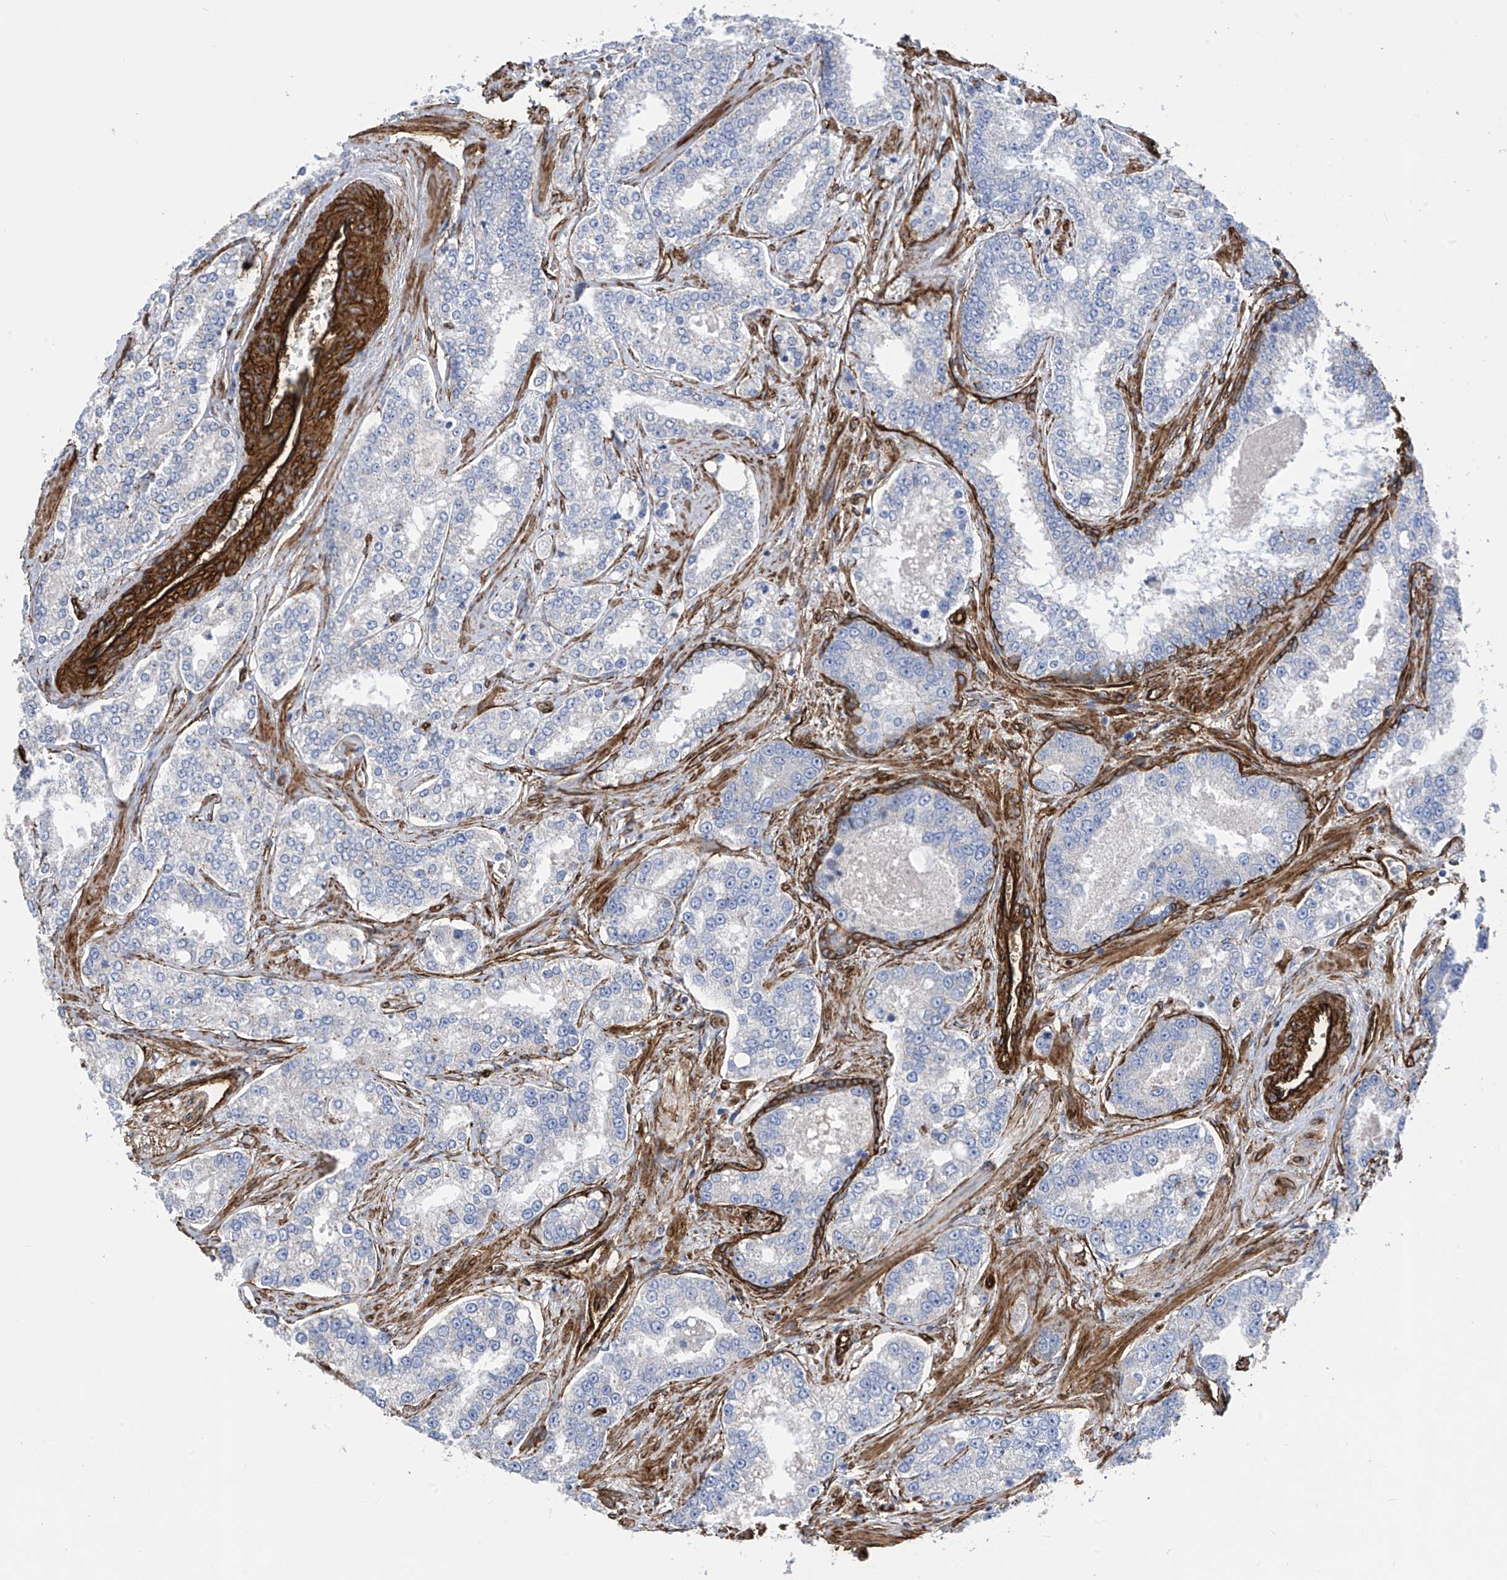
{"staining": {"intensity": "negative", "quantity": "none", "location": "none"}, "tissue": "prostate cancer", "cell_type": "Tumor cells", "image_type": "cancer", "snomed": [{"axis": "morphology", "description": "Normal tissue, NOS"}, {"axis": "morphology", "description": "Adenocarcinoma, High grade"}, {"axis": "topography", "description": "Prostate"}], "caption": "Prostate cancer was stained to show a protein in brown. There is no significant expression in tumor cells. (Brightfield microscopy of DAB (3,3'-diaminobenzidine) immunohistochemistry (IHC) at high magnification).", "gene": "UBTD1", "patient": {"sex": "male", "age": 83}}